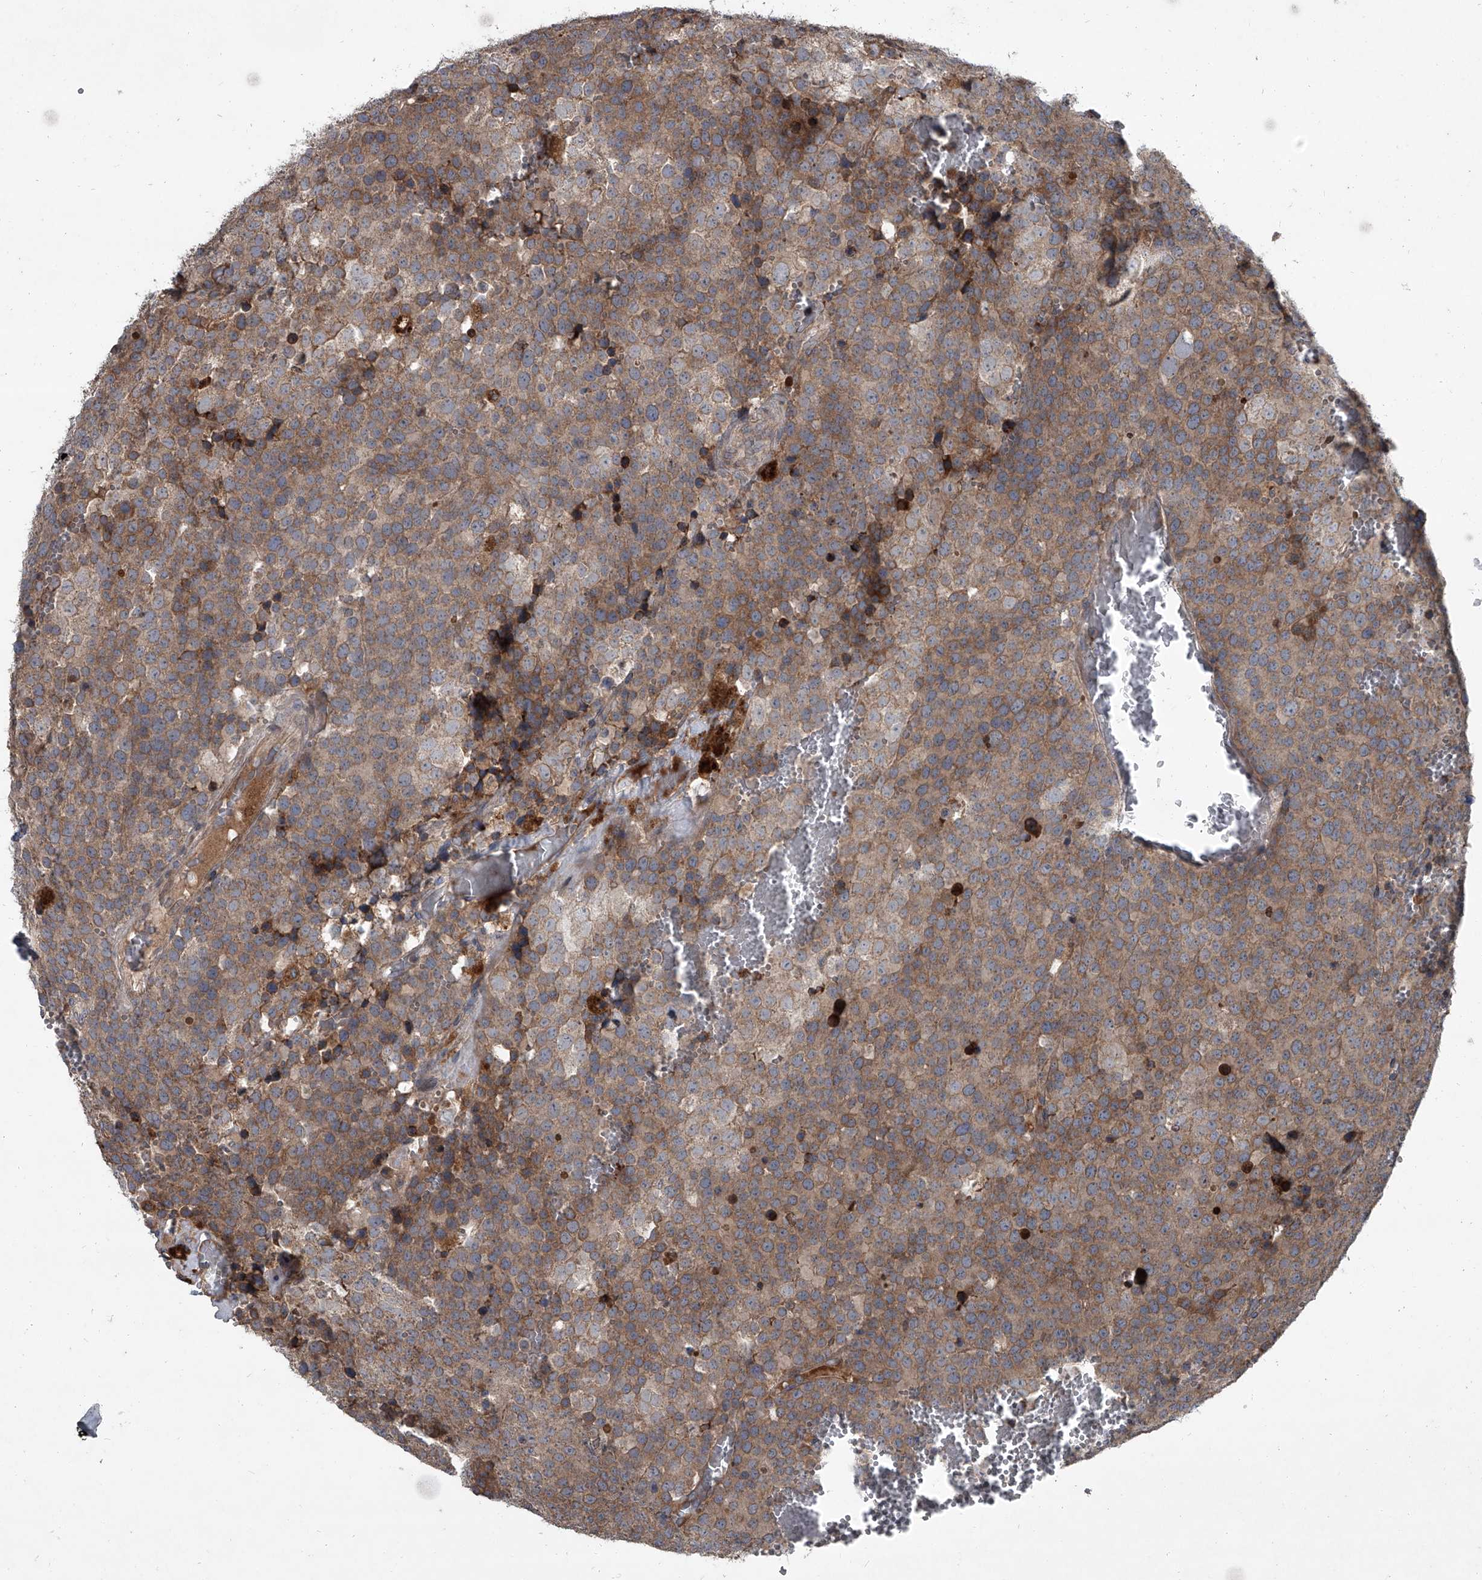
{"staining": {"intensity": "moderate", "quantity": ">75%", "location": "cytoplasmic/membranous"}, "tissue": "testis cancer", "cell_type": "Tumor cells", "image_type": "cancer", "snomed": [{"axis": "morphology", "description": "Seminoma, NOS"}, {"axis": "topography", "description": "Testis"}], "caption": "Immunohistochemistry (DAB) staining of human testis seminoma shows moderate cytoplasmic/membranous protein staining in about >75% of tumor cells. (Stains: DAB in brown, nuclei in blue, Microscopy: brightfield microscopy at high magnification).", "gene": "EVA1C", "patient": {"sex": "male", "age": 71}}